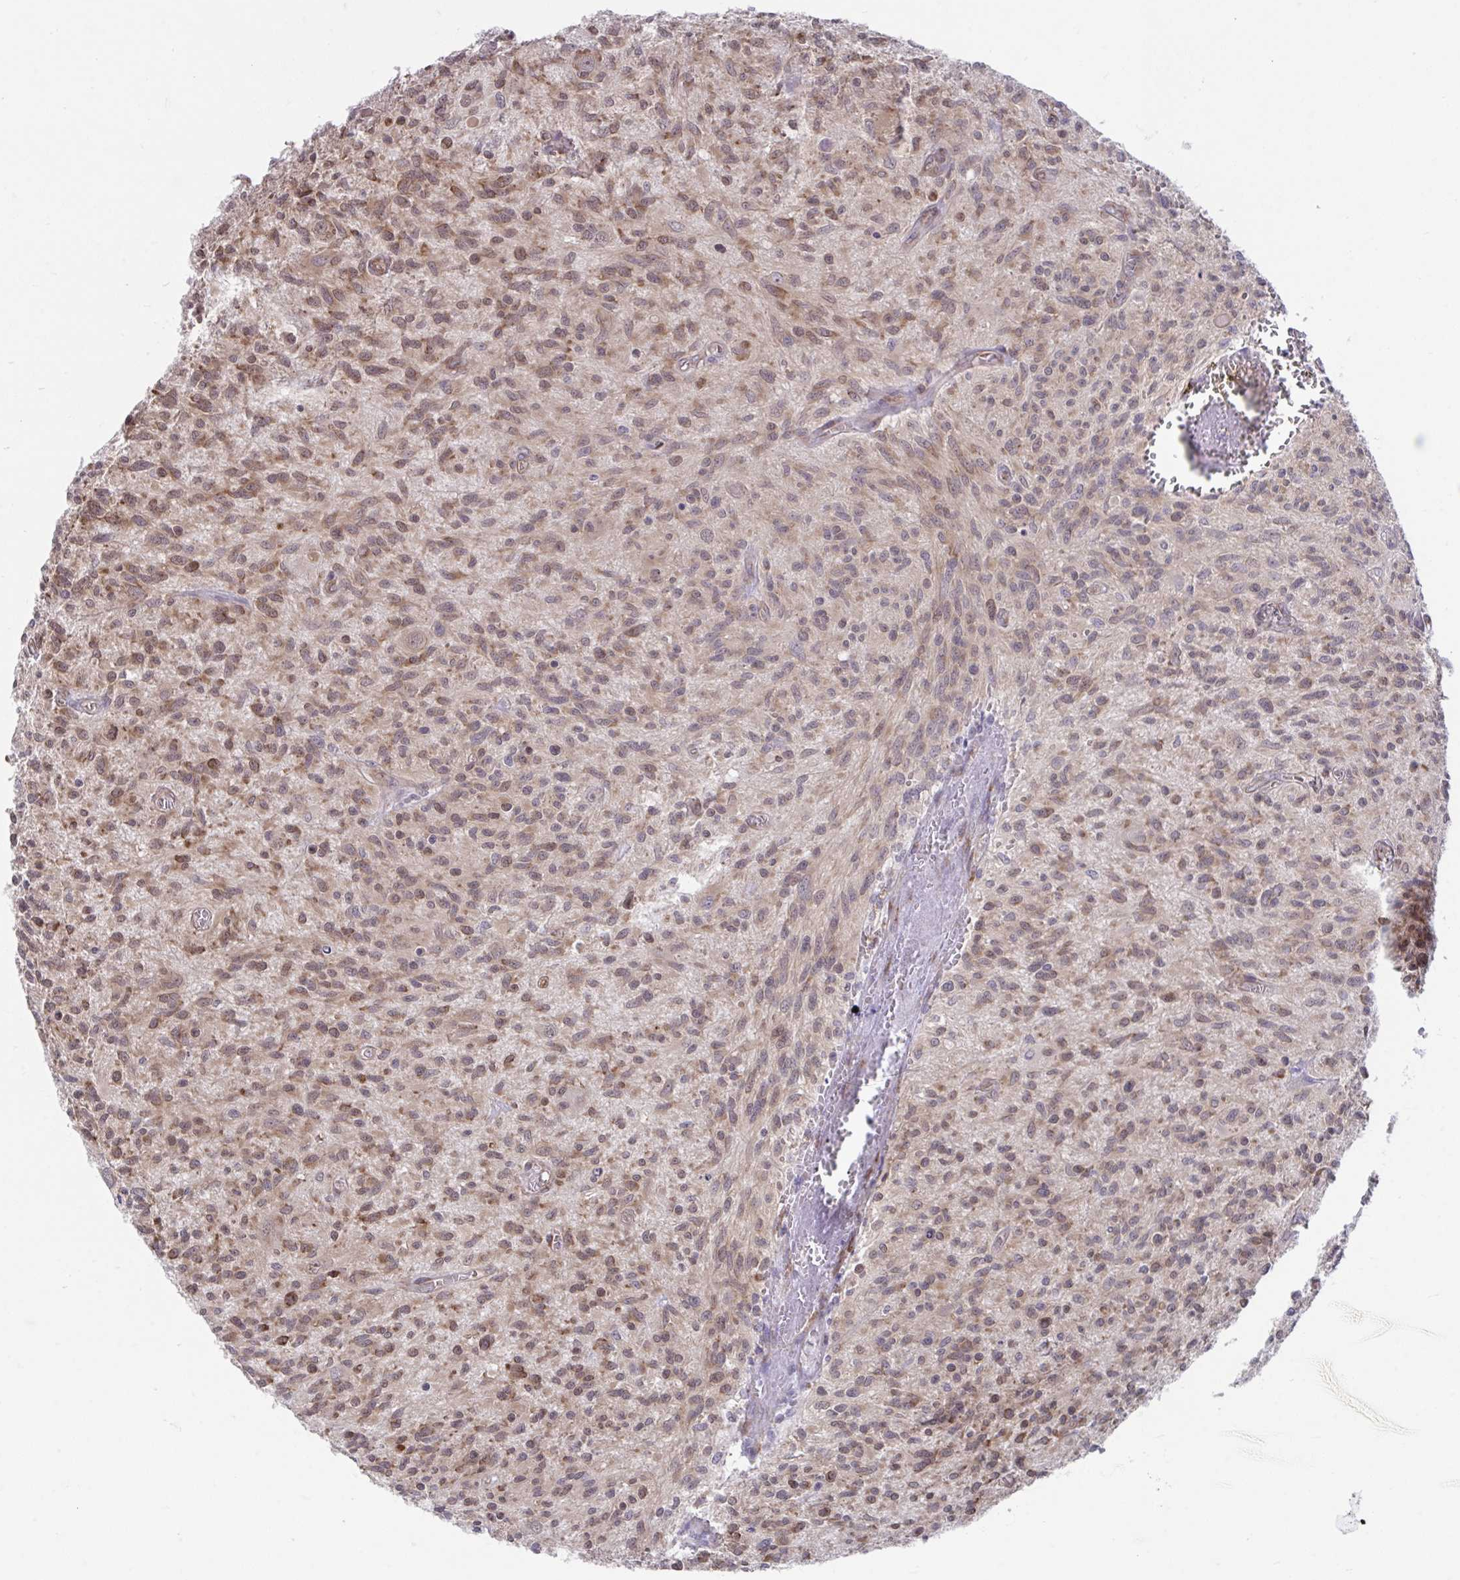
{"staining": {"intensity": "moderate", "quantity": ">75%", "location": "cytoplasmic/membranous"}, "tissue": "glioma", "cell_type": "Tumor cells", "image_type": "cancer", "snomed": [{"axis": "morphology", "description": "Glioma, malignant, High grade"}, {"axis": "topography", "description": "Brain"}], "caption": "Immunohistochemistry image of malignant glioma (high-grade) stained for a protein (brown), which shows medium levels of moderate cytoplasmic/membranous expression in approximately >75% of tumor cells.", "gene": "SELENON", "patient": {"sex": "male", "age": 75}}